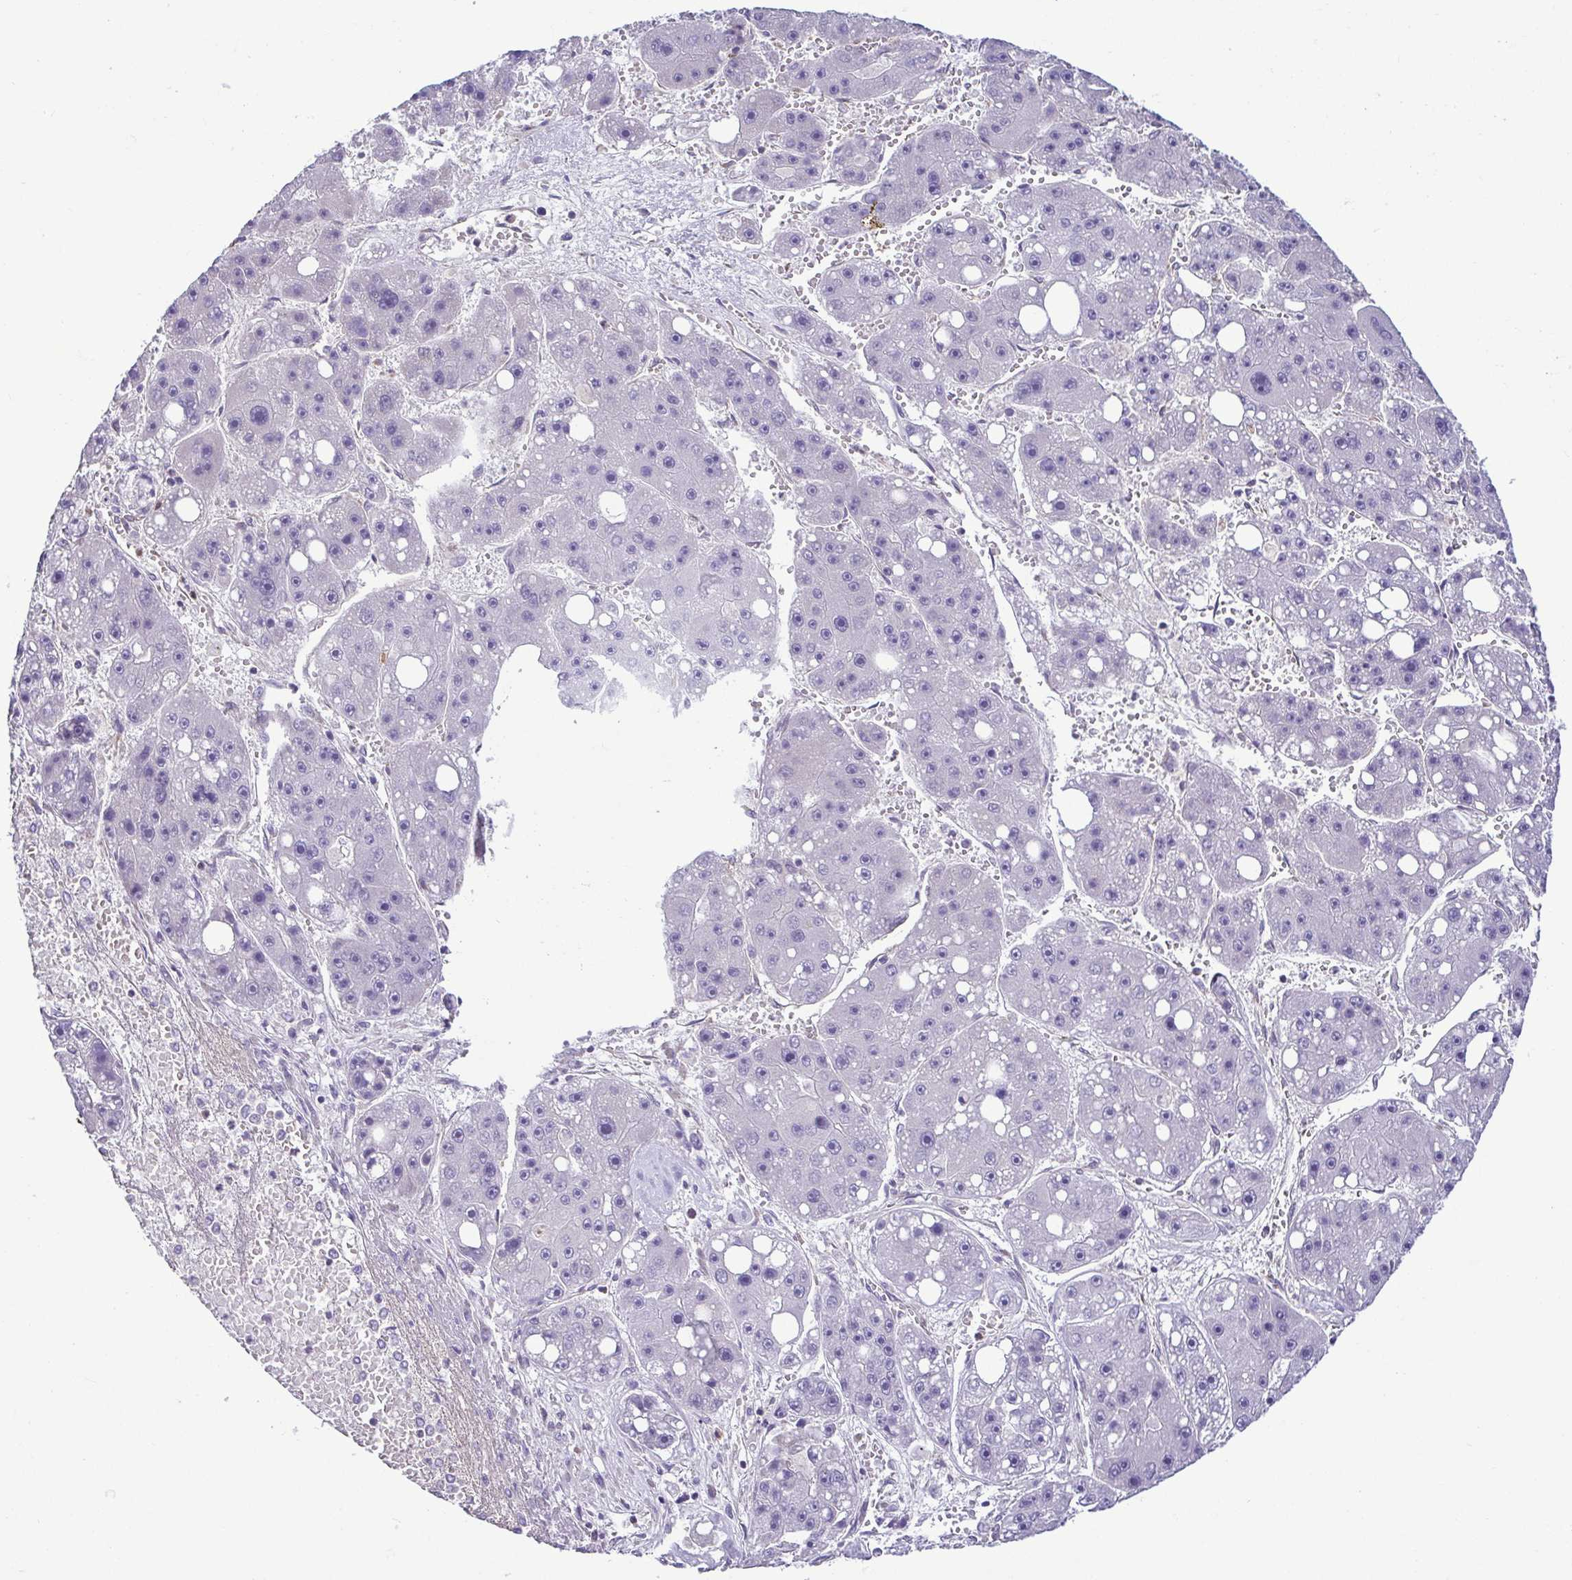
{"staining": {"intensity": "negative", "quantity": "none", "location": "none"}, "tissue": "liver cancer", "cell_type": "Tumor cells", "image_type": "cancer", "snomed": [{"axis": "morphology", "description": "Carcinoma, Hepatocellular, NOS"}, {"axis": "topography", "description": "Liver"}], "caption": "Tumor cells are negative for brown protein staining in liver hepatocellular carcinoma.", "gene": "MYL10", "patient": {"sex": "female", "age": 61}}